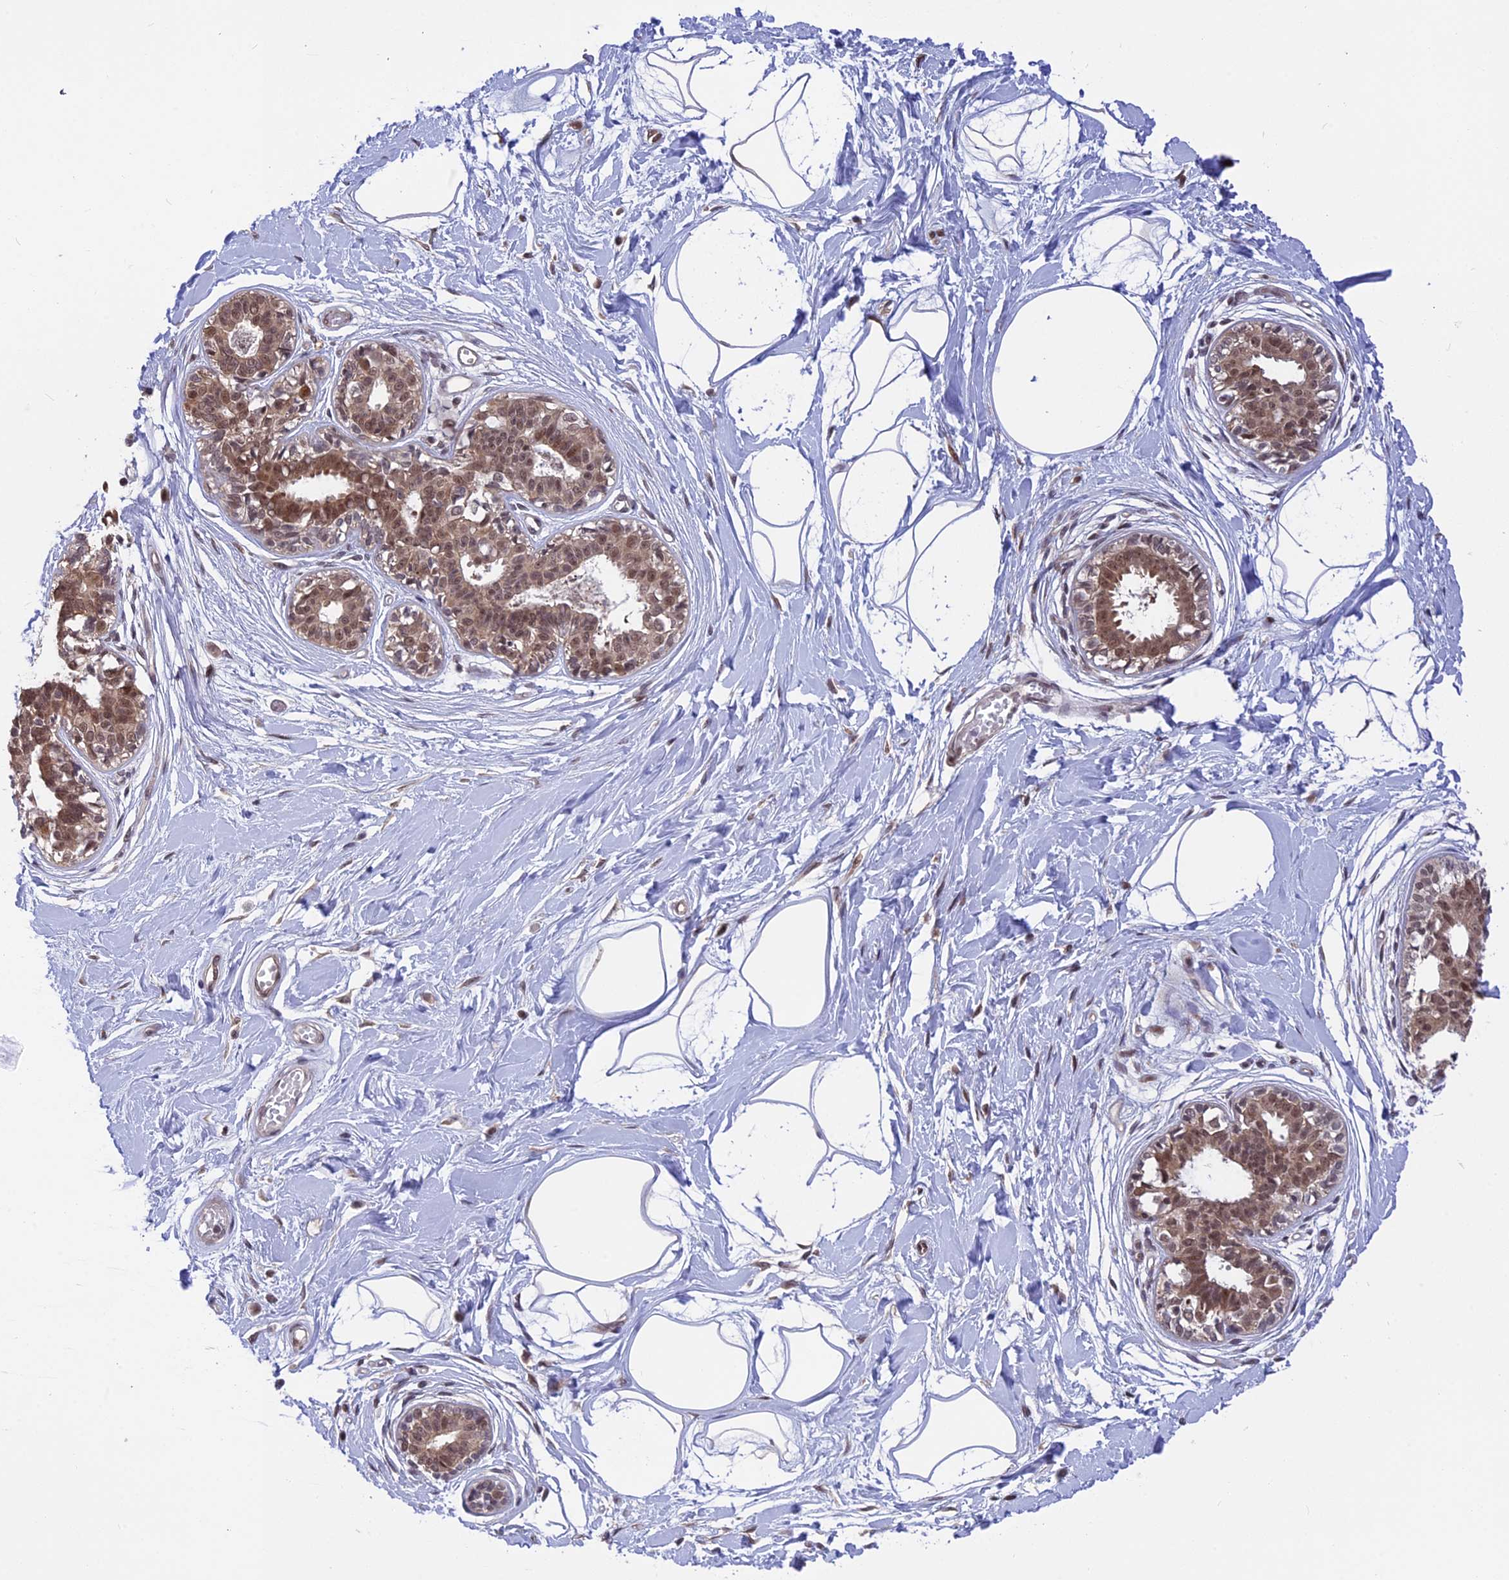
{"staining": {"intensity": "moderate", "quantity": ">75%", "location": "nuclear"}, "tissue": "breast", "cell_type": "Glandular cells", "image_type": "normal", "snomed": [{"axis": "morphology", "description": "Normal tissue, NOS"}, {"axis": "topography", "description": "Breast"}], "caption": "This is an image of immunohistochemistry (IHC) staining of normal breast, which shows moderate expression in the nuclear of glandular cells.", "gene": "POLR2C", "patient": {"sex": "female", "age": 45}}